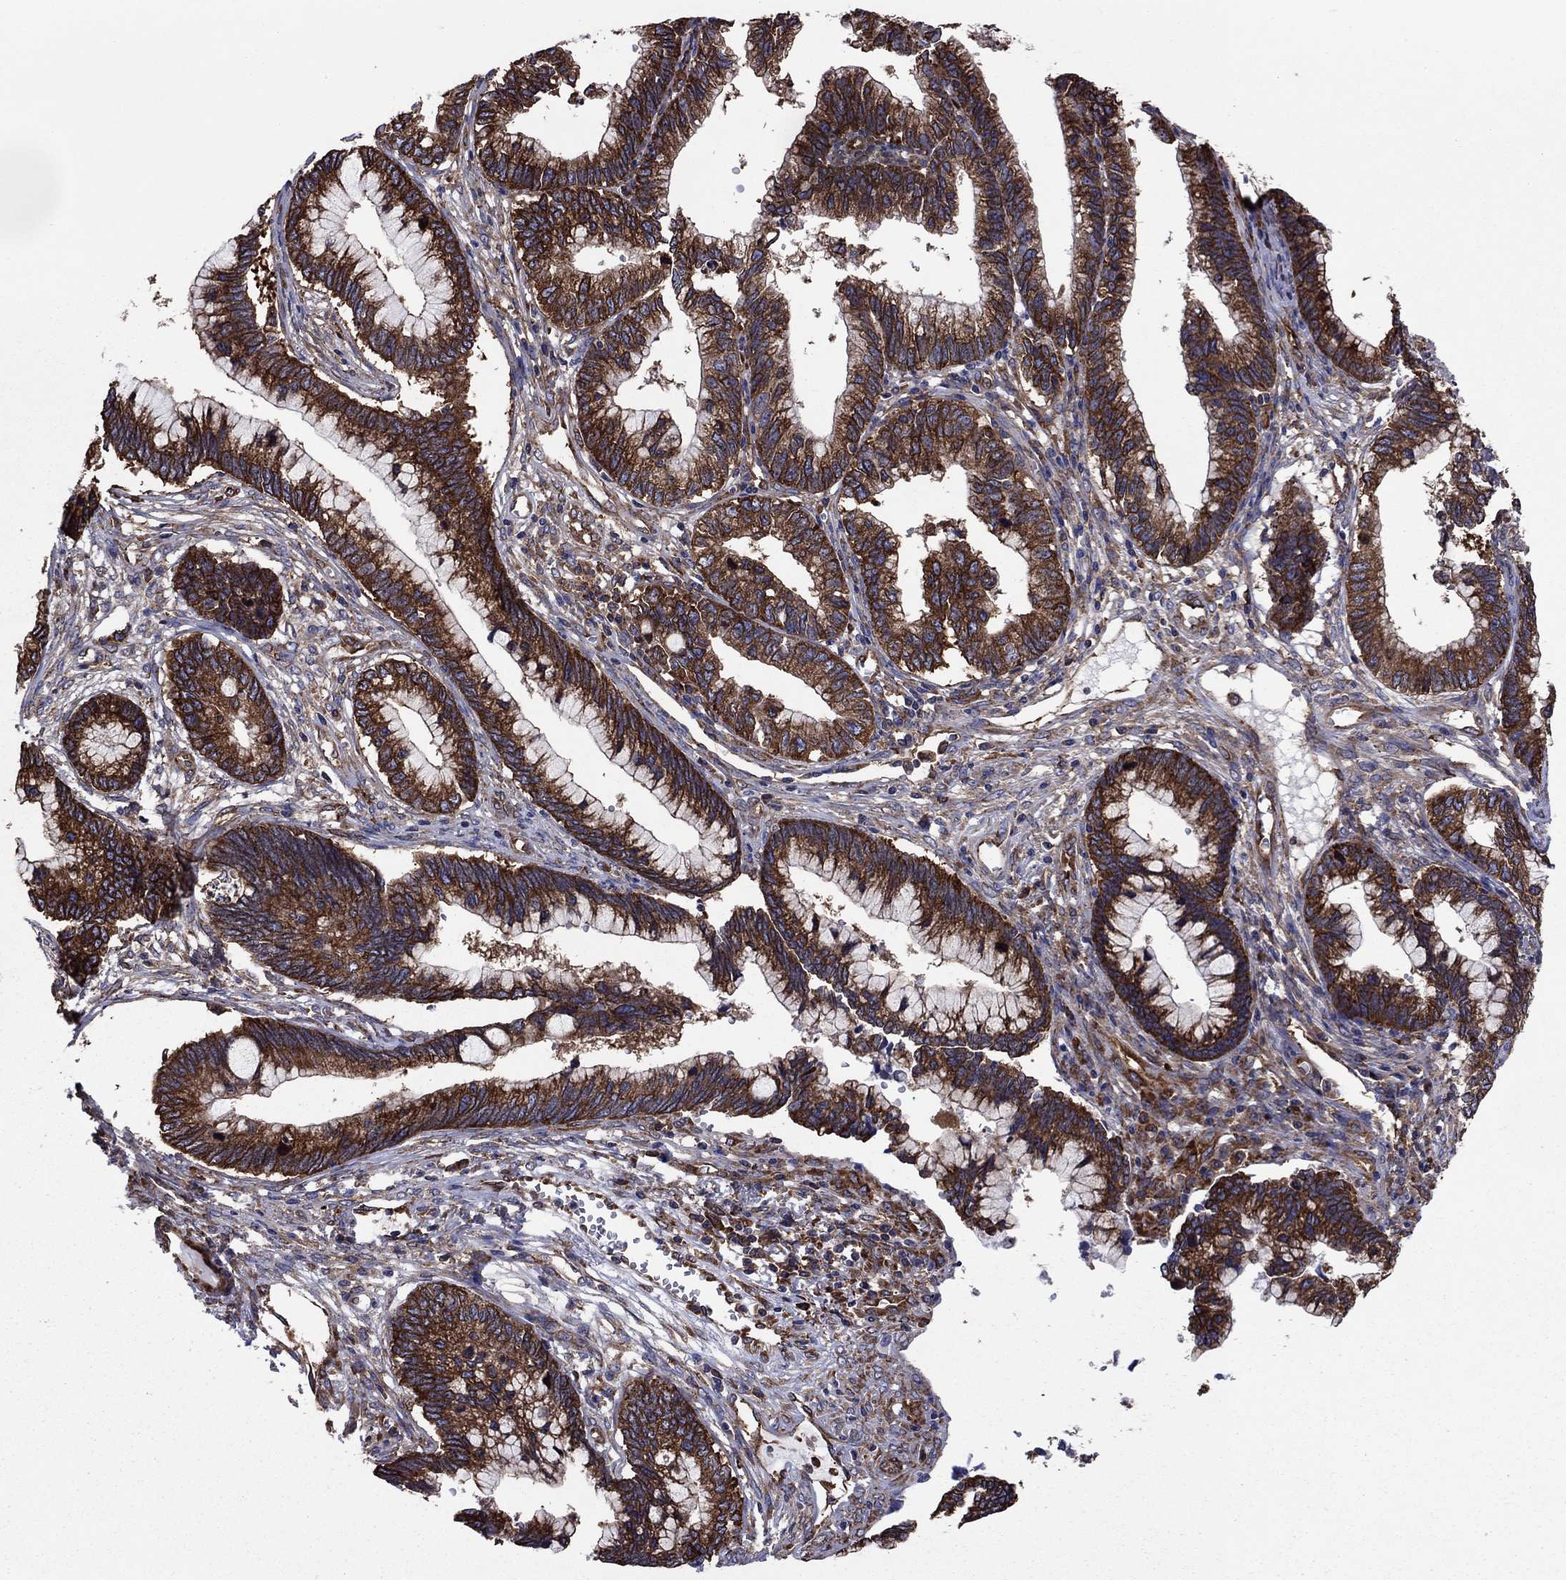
{"staining": {"intensity": "strong", "quantity": ">75%", "location": "cytoplasmic/membranous"}, "tissue": "cervical cancer", "cell_type": "Tumor cells", "image_type": "cancer", "snomed": [{"axis": "morphology", "description": "Adenocarcinoma, NOS"}, {"axis": "topography", "description": "Cervix"}], "caption": "Immunohistochemical staining of human cervical adenocarcinoma displays strong cytoplasmic/membranous protein expression in about >75% of tumor cells.", "gene": "YBX1", "patient": {"sex": "female", "age": 44}}